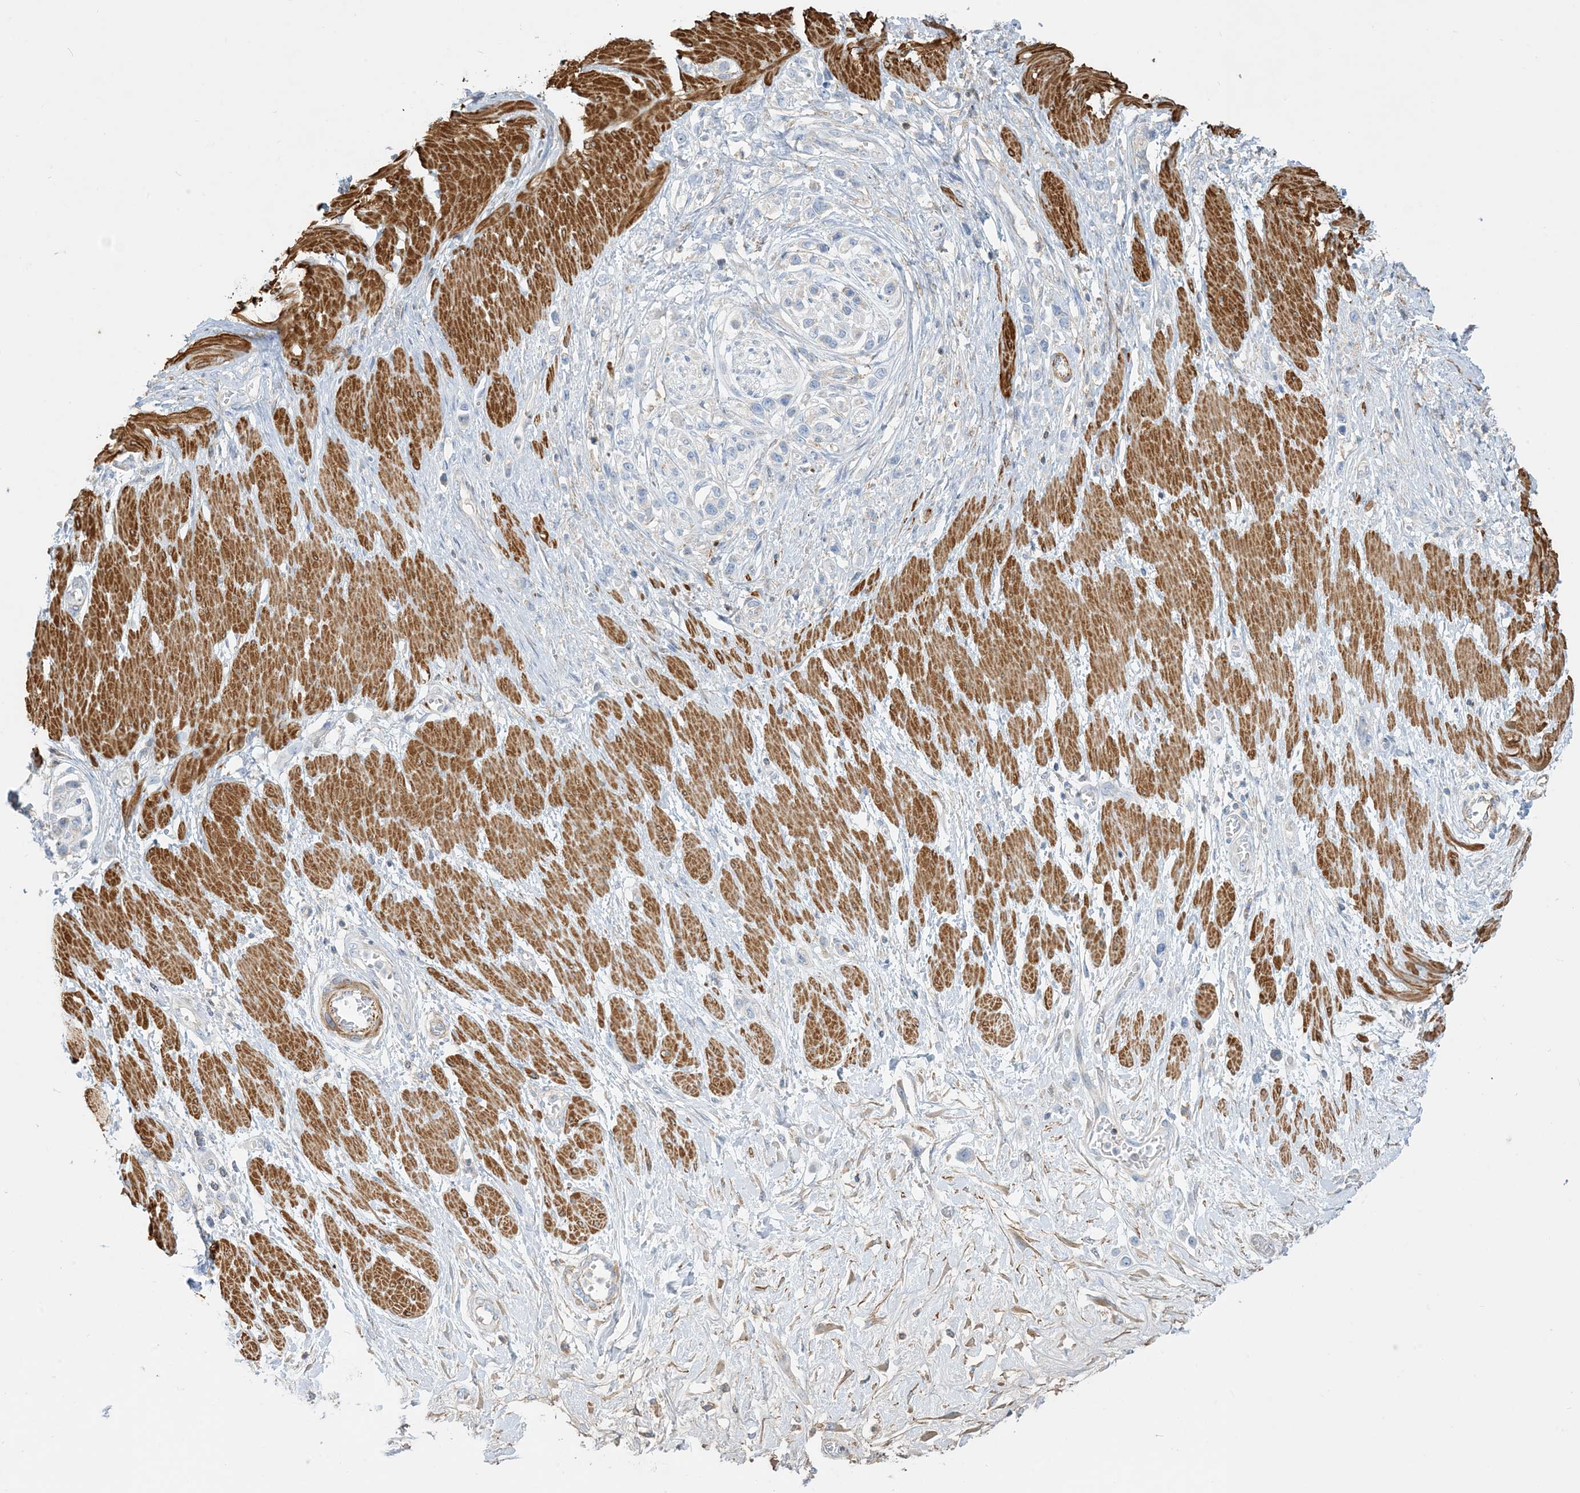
{"staining": {"intensity": "negative", "quantity": "none", "location": "none"}, "tissue": "stomach cancer", "cell_type": "Tumor cells", "image_type": "cancer", "snomed": [{"axis": "morphology", "description": "Normal tissue, NOS"}, {"axis": "morphology", "description": "Adenocarcinoma, NOS"}, {"axis": "topography", "description": "Stomach, upper"}, {"axis": "topography", "description": "Stomach"}], "caption": "Tumor cells are negative for brown protein staining in stomach cancer.", "gene": "GTF3C2", "patient": {"sex": "female", "age": 65}}